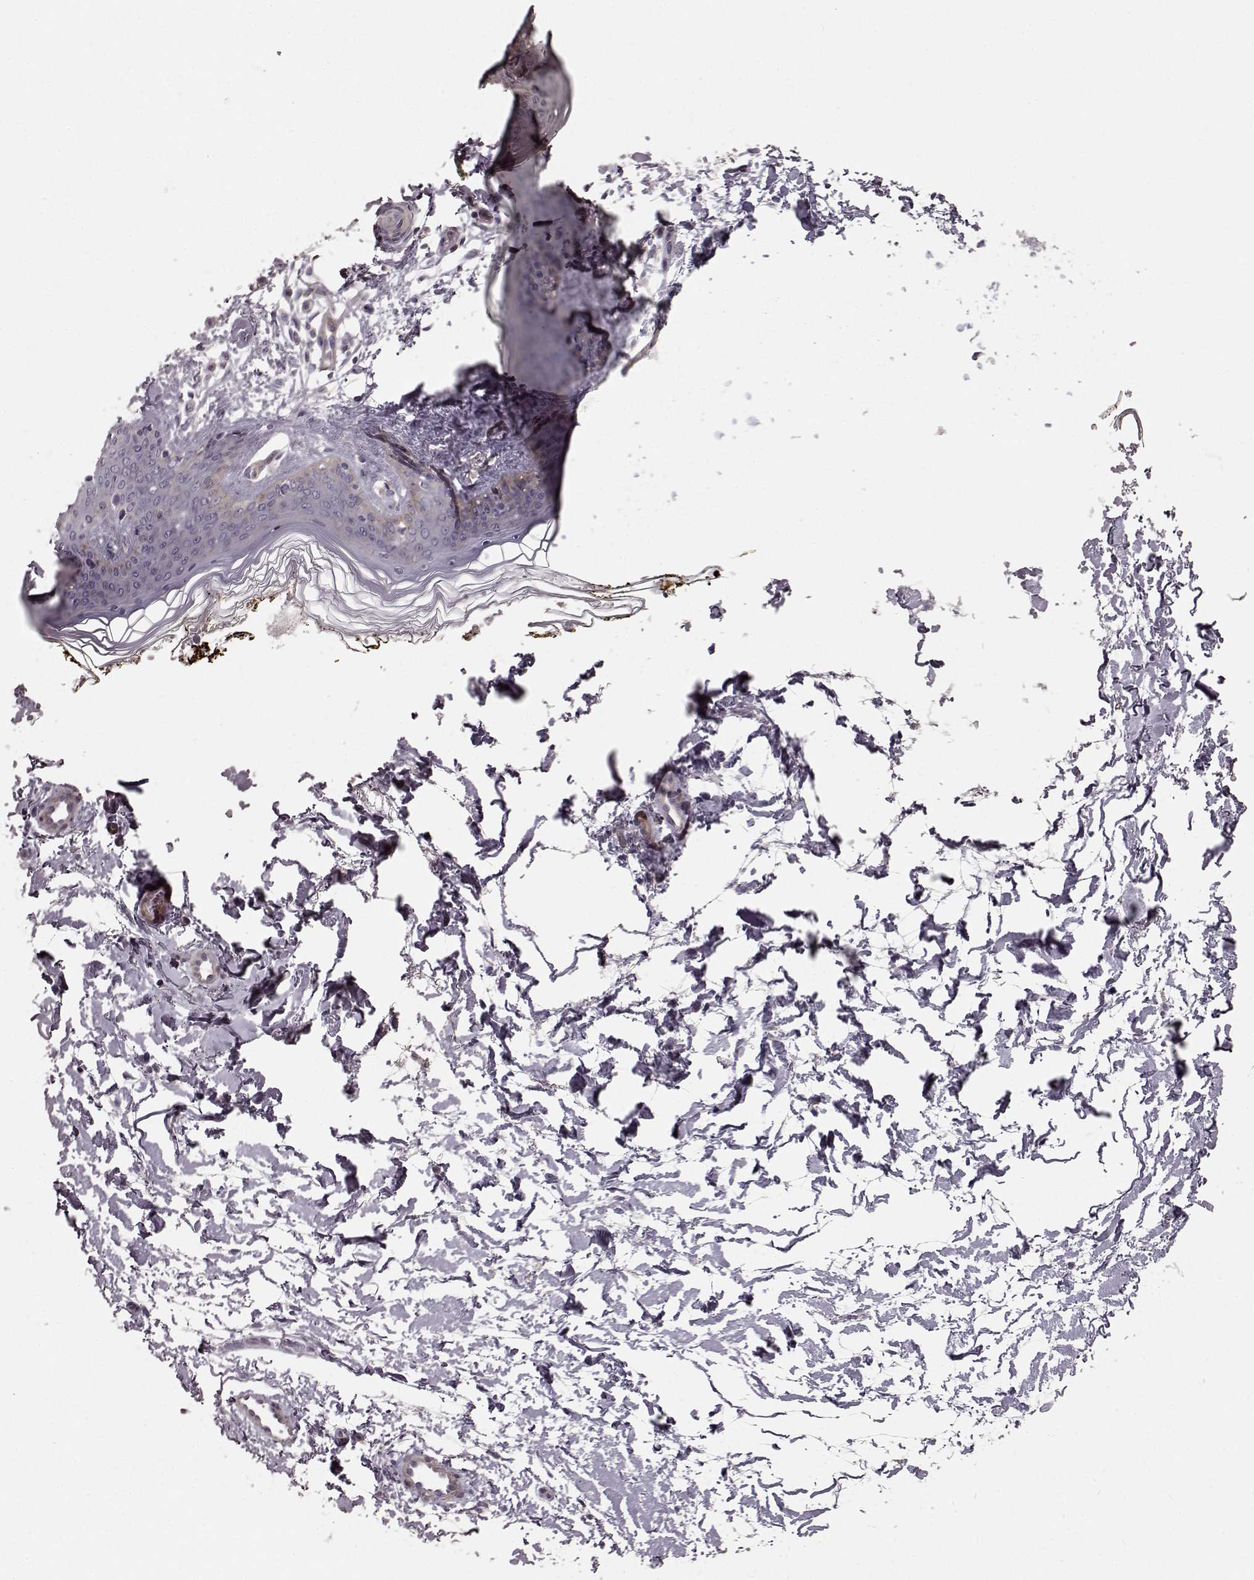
{"staining": {"intensity": "negative", "quantity": "none", "location": "none"}, "tissue": "skin", "cell_type": "Fibroblasts", "image_type": "normal", "snomed": [{"axis": "morphology", "description": "Normal tissue, NOS"}, {"axis": "topography", "description": "Skin"}], "caption": "DAB immunohistochemical staining of normal human skin displays no significant staining in fibroblasts. (Brightfield microscopy of DAB (3,3'-diaminobenzidine) immunohistochemistry at high magnification).", "gene": "SLC22A18", "patient": {"sex": "female", "age": 34}}